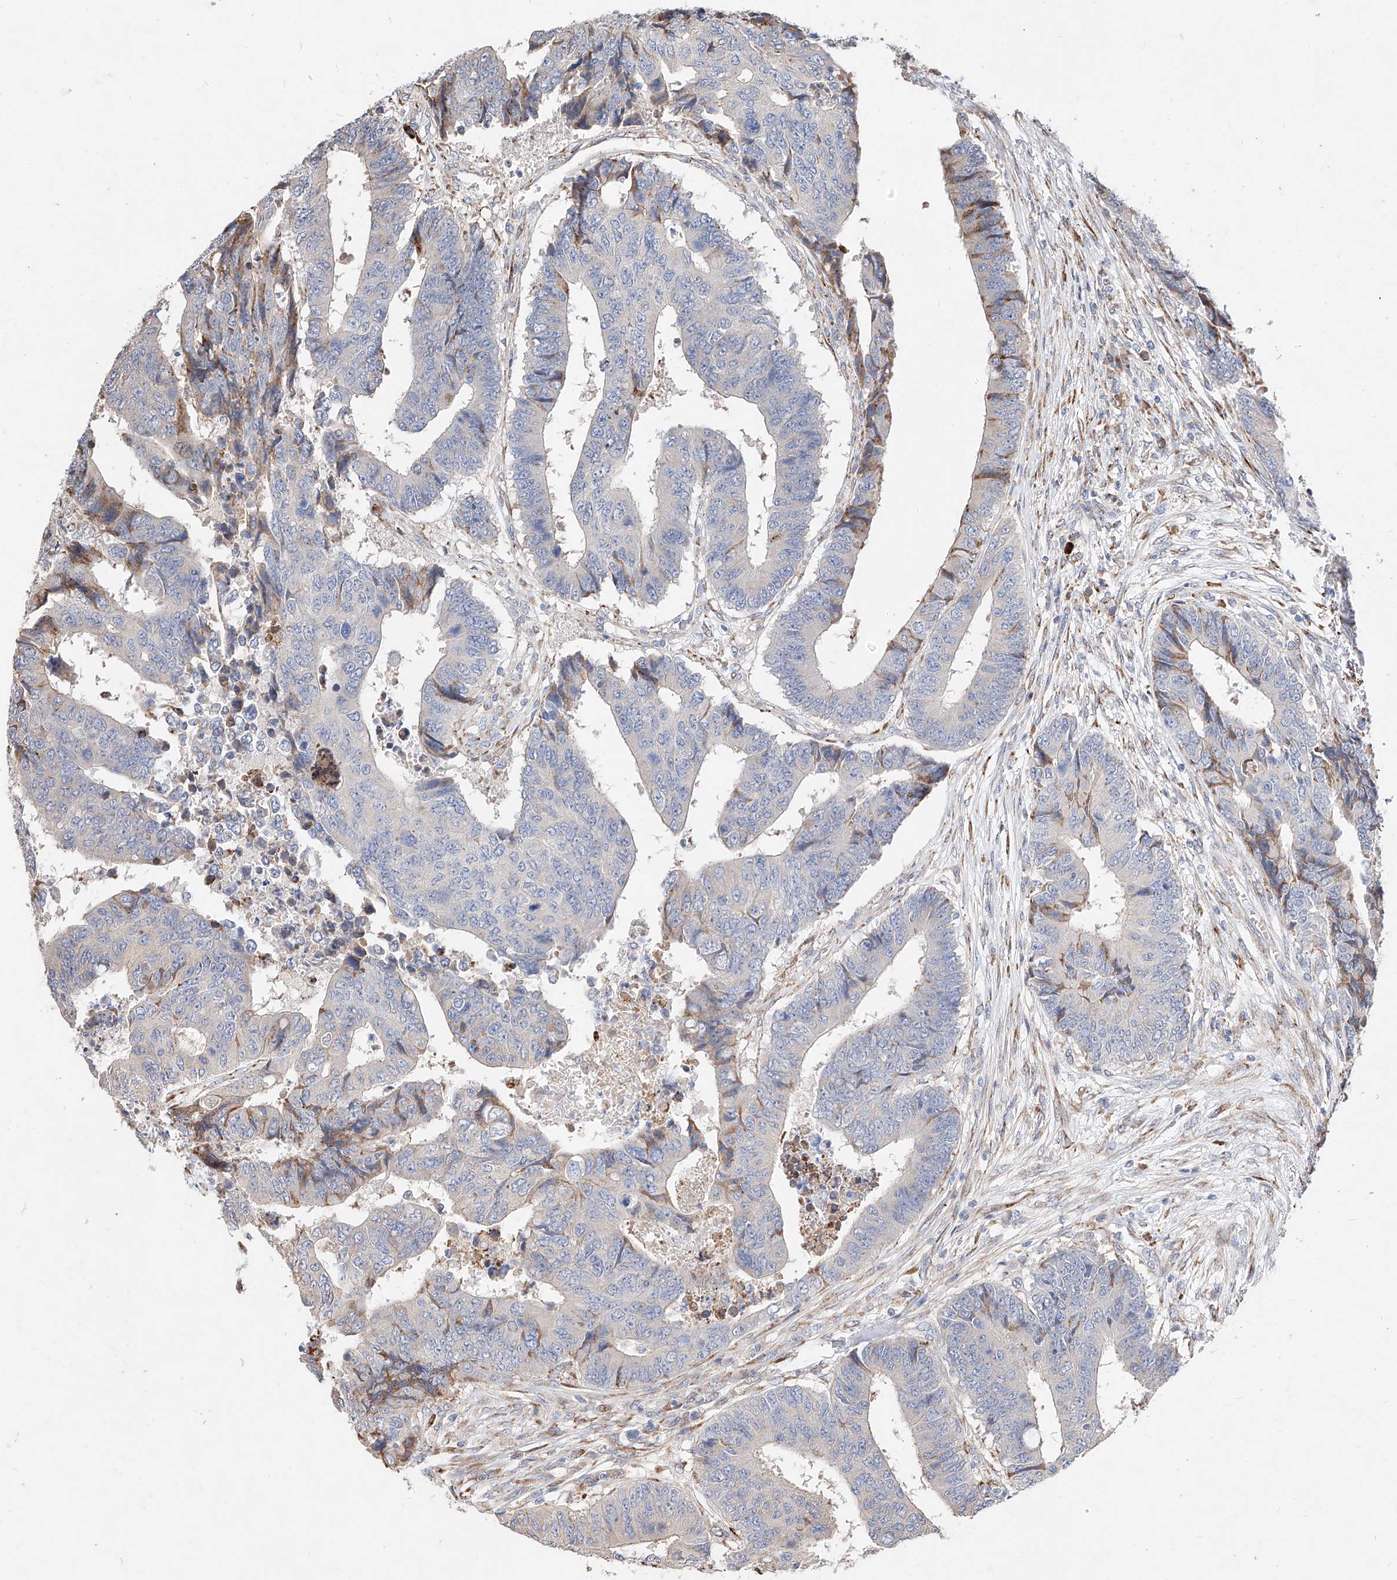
{"staining": {"intensity": "weak", "quantity": "<25%", "location": "cytoplasmic/membranous"}, "tissue": "colorectal cancer", "cell_type": "Tumor cells", "image_type": "cancer", "snomed": [{"axis": "morphology", "description": "Adenocarcinoma, NOS"}, {"axis": "topography", "description": "Rectum"}], "caption": "Tumor cells are negative for protein expression in human colorectal cancer.", "gene": "ATP9B", "patient": {"sex": "male", "age": 84}}